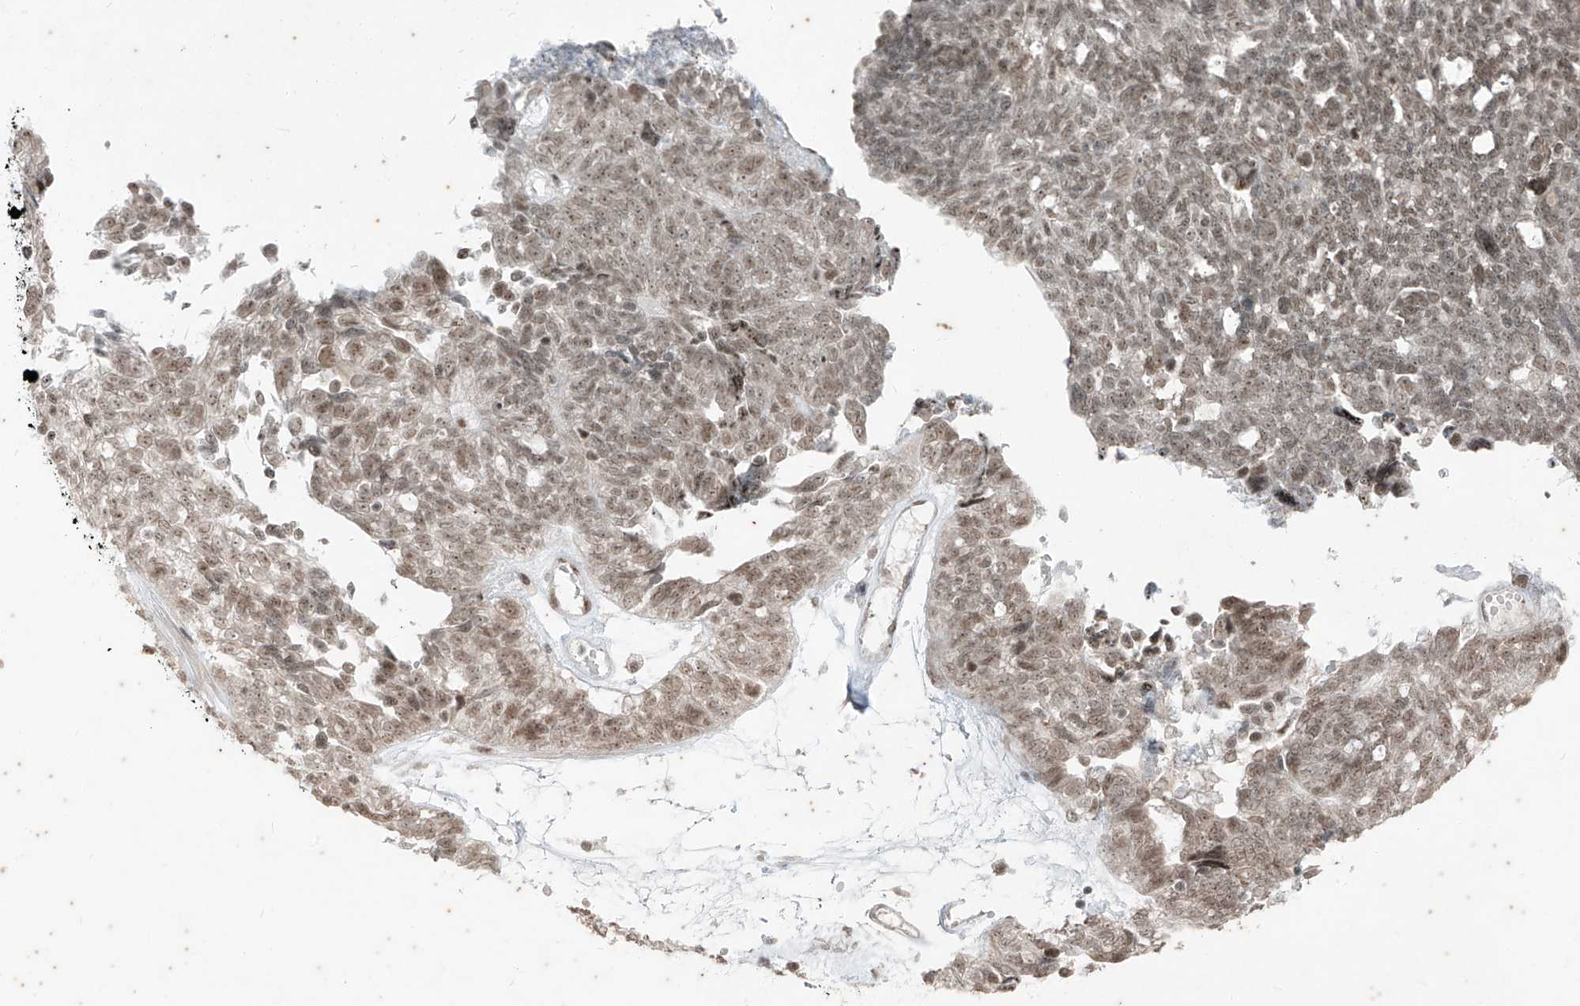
{"staining": {"intensity": "weak", "quantity": ">75%", "location": "nuclear"}, "tissue": "ovarian cancer", "cell_type": "Tumor cells", "image_type": "cancer", "snomed": [{"axis": "morphology", "description": "Cystadenocarcinoma, serous, NOS"}, {"axis": "topography", "description": "Ovary"}], "caption": "Human ovarian cancer (serous cystadenocarcinoma) stained with a brown dye exhibits weak nuclear positive staining in approximately >75% of tumor cells.", "gene": "ZNF354B", "patient": {"sex": "female", "age": 79}}